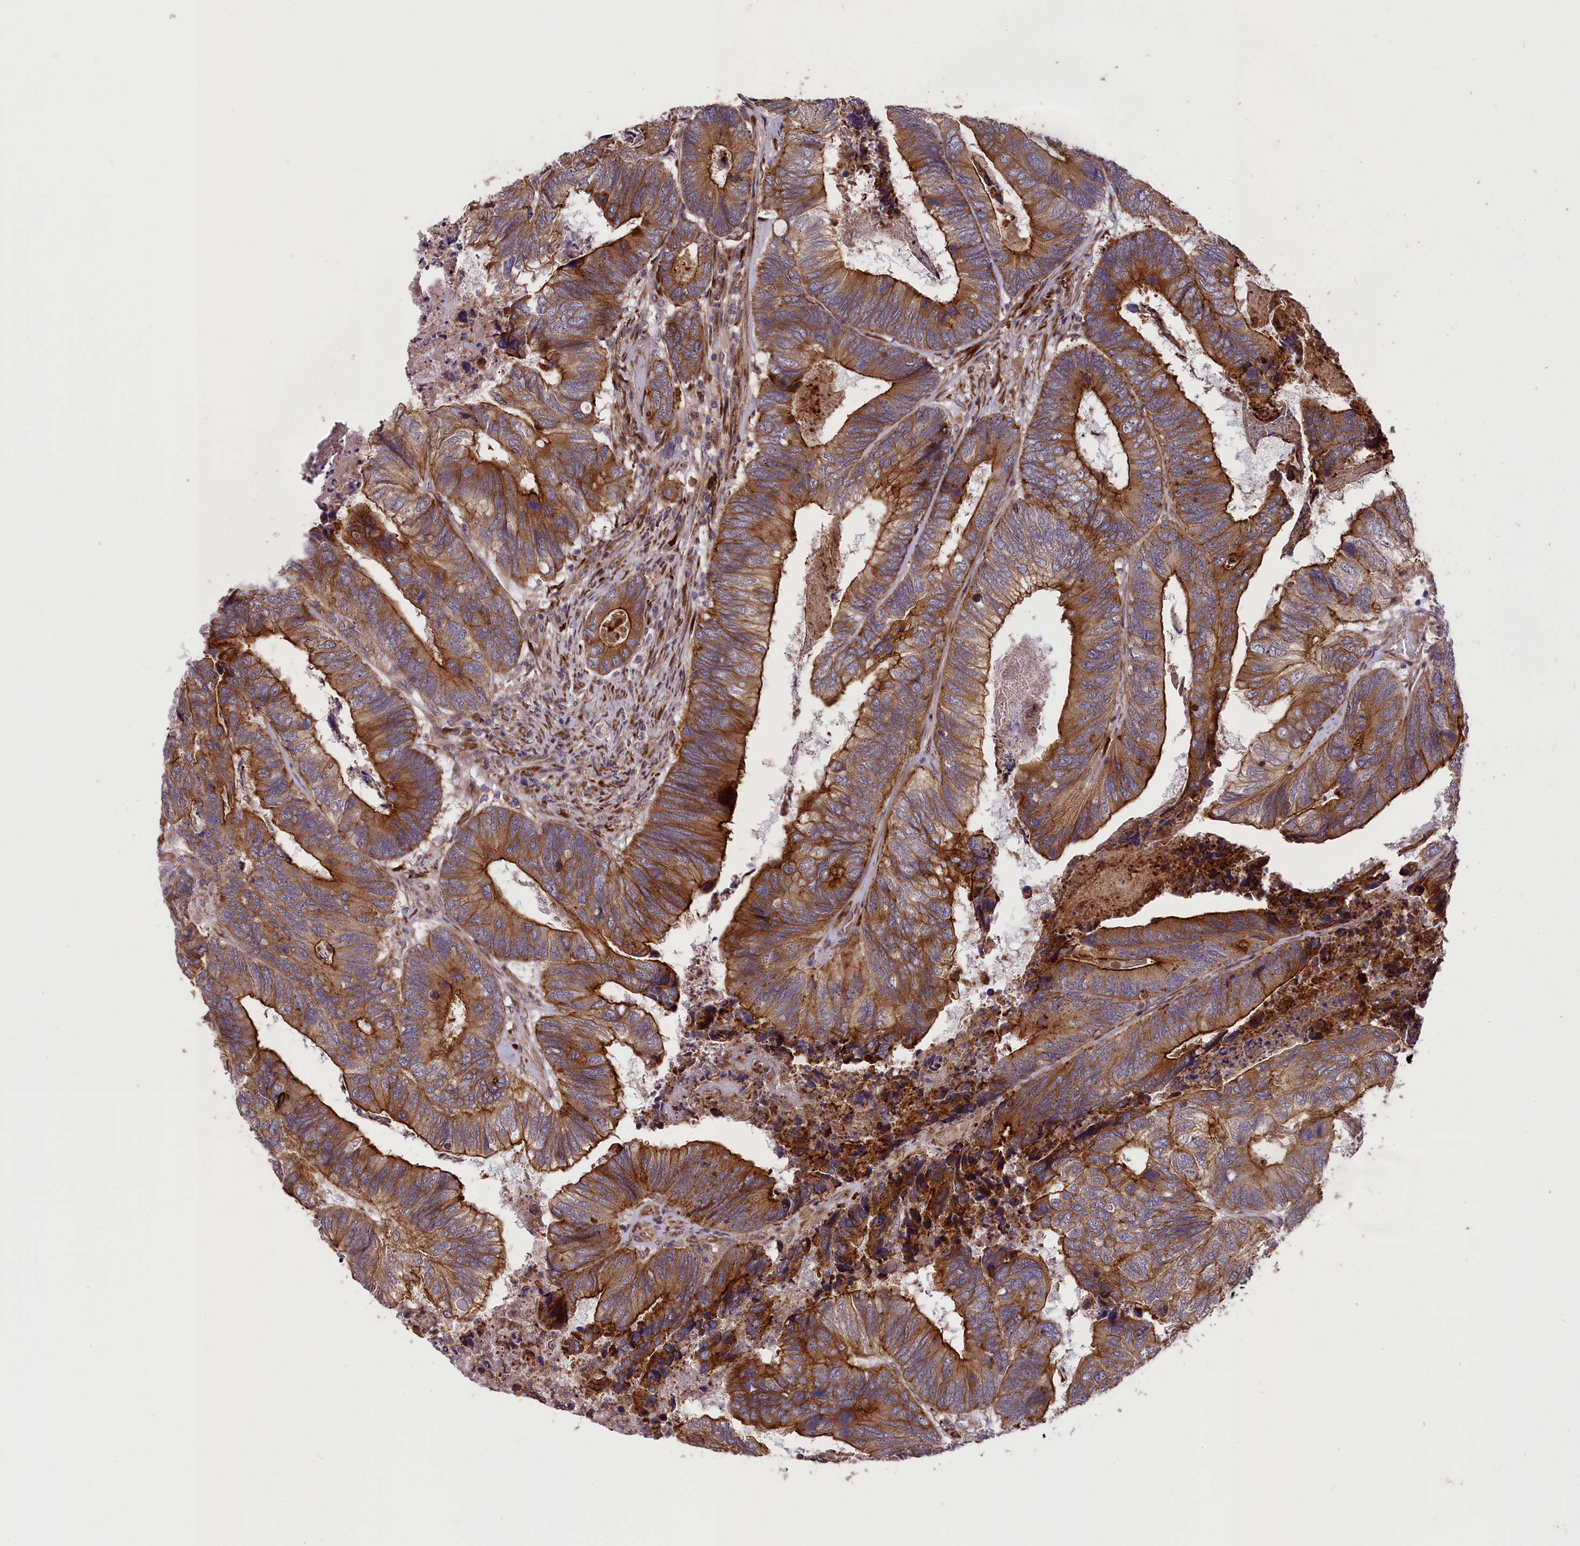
{"staining": {"intensity": "moderate", "quantity": ">75%", "location": "cytoplasmic/membranous"}, "tissue": "colorectal cancer", "cell_type": "Tumor cells", "image_type": "cancer", "snomed": [{"axis": "morphology", "description": "Adenocarcinoma, NOS"}, {"axis": "topography", "description": "Colon"}], "caption": "Approximately >75% of tumor cells in colorectal cancer demonstrate moderate cytoplasmic/membranous protein positivity as visualized by brown immunohistochemical staining.", "gene": "DDX60L", "patient": {"sex": "female", "age": 67}}